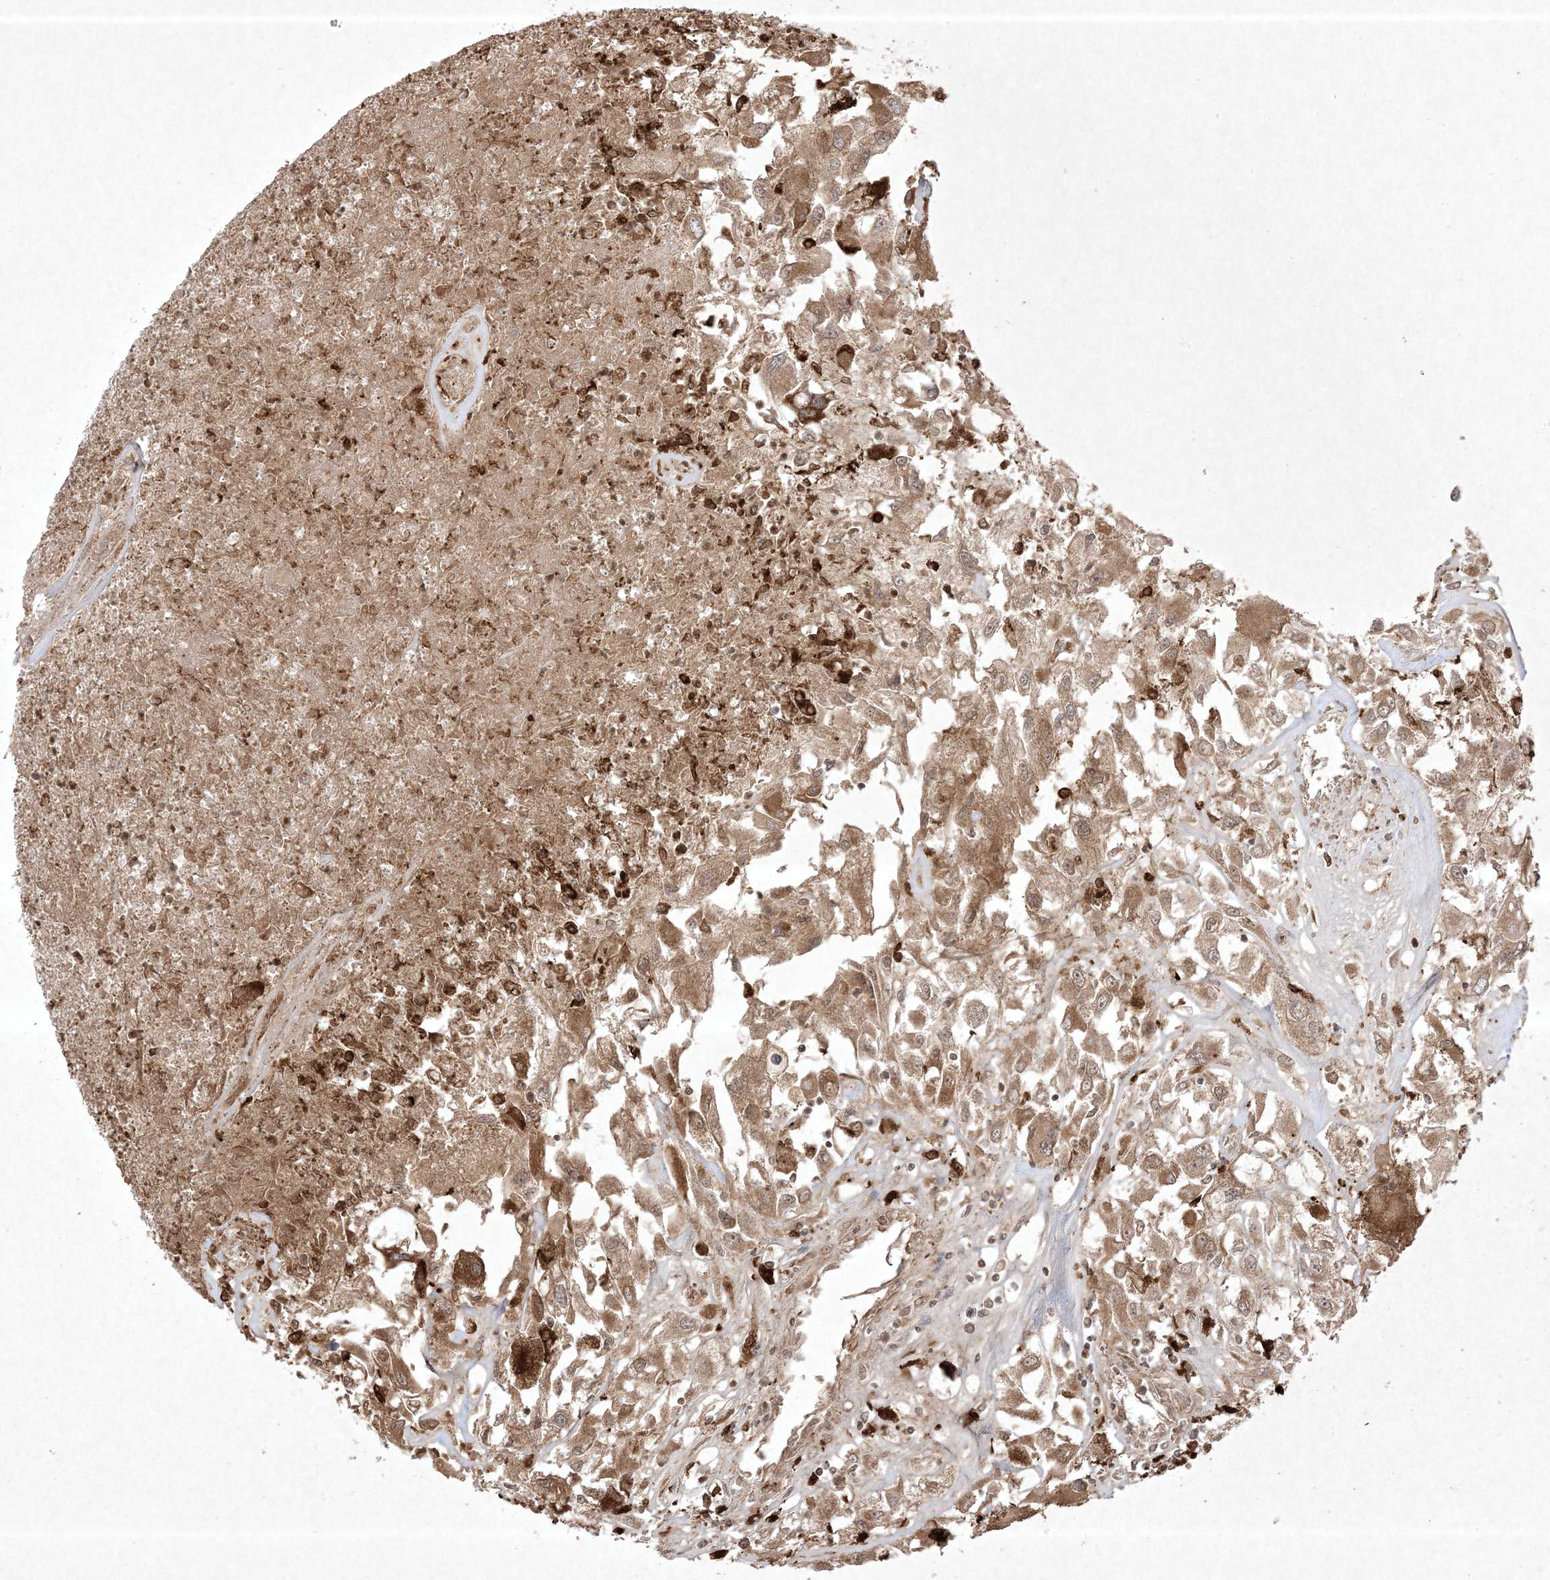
{"staining": {"intensity": "moderate", "quantity": ">75%", "location": "cytoplasmic/membranous"}, "tissue": "renal cancer", "cell_type": "Tumor cells", "image_type": "cancer", "snomed": [{"axis": "morphology", "description": "Adenocarcinoma, NOS"}, {"axis": "topography", "description": "Kidney"}], "caption": "Renal cancer was stained to show a protein in brown. There is medium levels of moderate cytoplasmic/membranous positivity in approximately >75% of tumor cells.", "gene": "PTK6", "patient": {"sex": "female", "age": 52}}